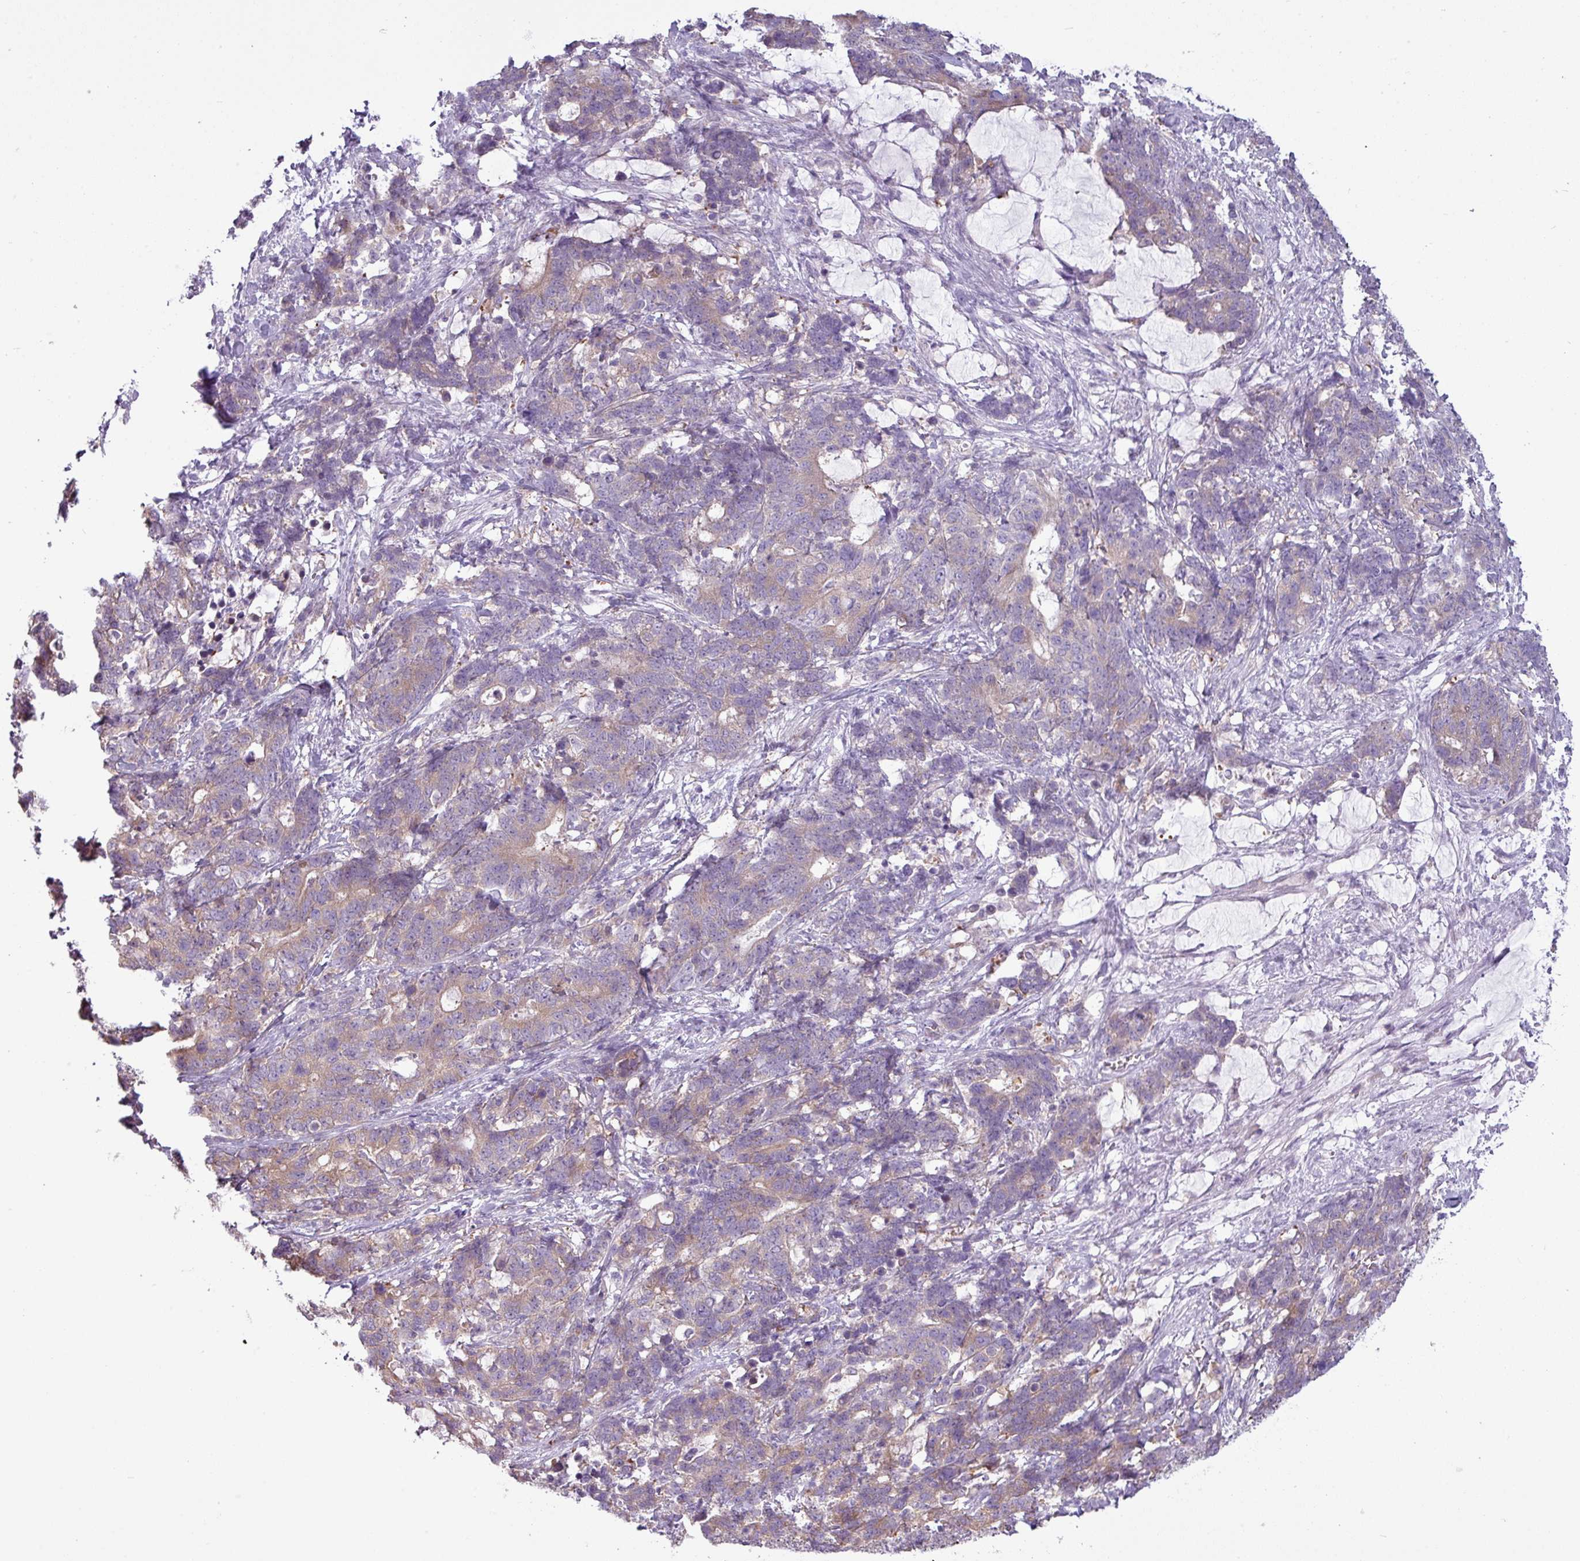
{"staining": {"intensity": "weak", "quantity": "25%-75%", "location": "cytoplasmic/membranous"}, "tissue": "stomach cancer", "cell_type": "Tumor cells", "image_type": "cancer", "snomed": [{"axis": "morphology", "description": "Normal tissue, NOS"}, {"axis": "morphology", "description": "Adenocarcinoma, NOS"}, {"axis": "topography", "description": "Stomach"}], "caption": "A high-resolution micrograph shows IHC staining of stomach cancer (adenocarcinoma), which displays weak cytoplasmic/membranous expression in approximately 25%-75% of tumor cells. The staining was performed using DAB, with brown indicating positive protein expression. Nuclei are stained blue with hematoxylin.", "gene": "CAMK2B", "patient": {"sex": "female", "age": 64}}